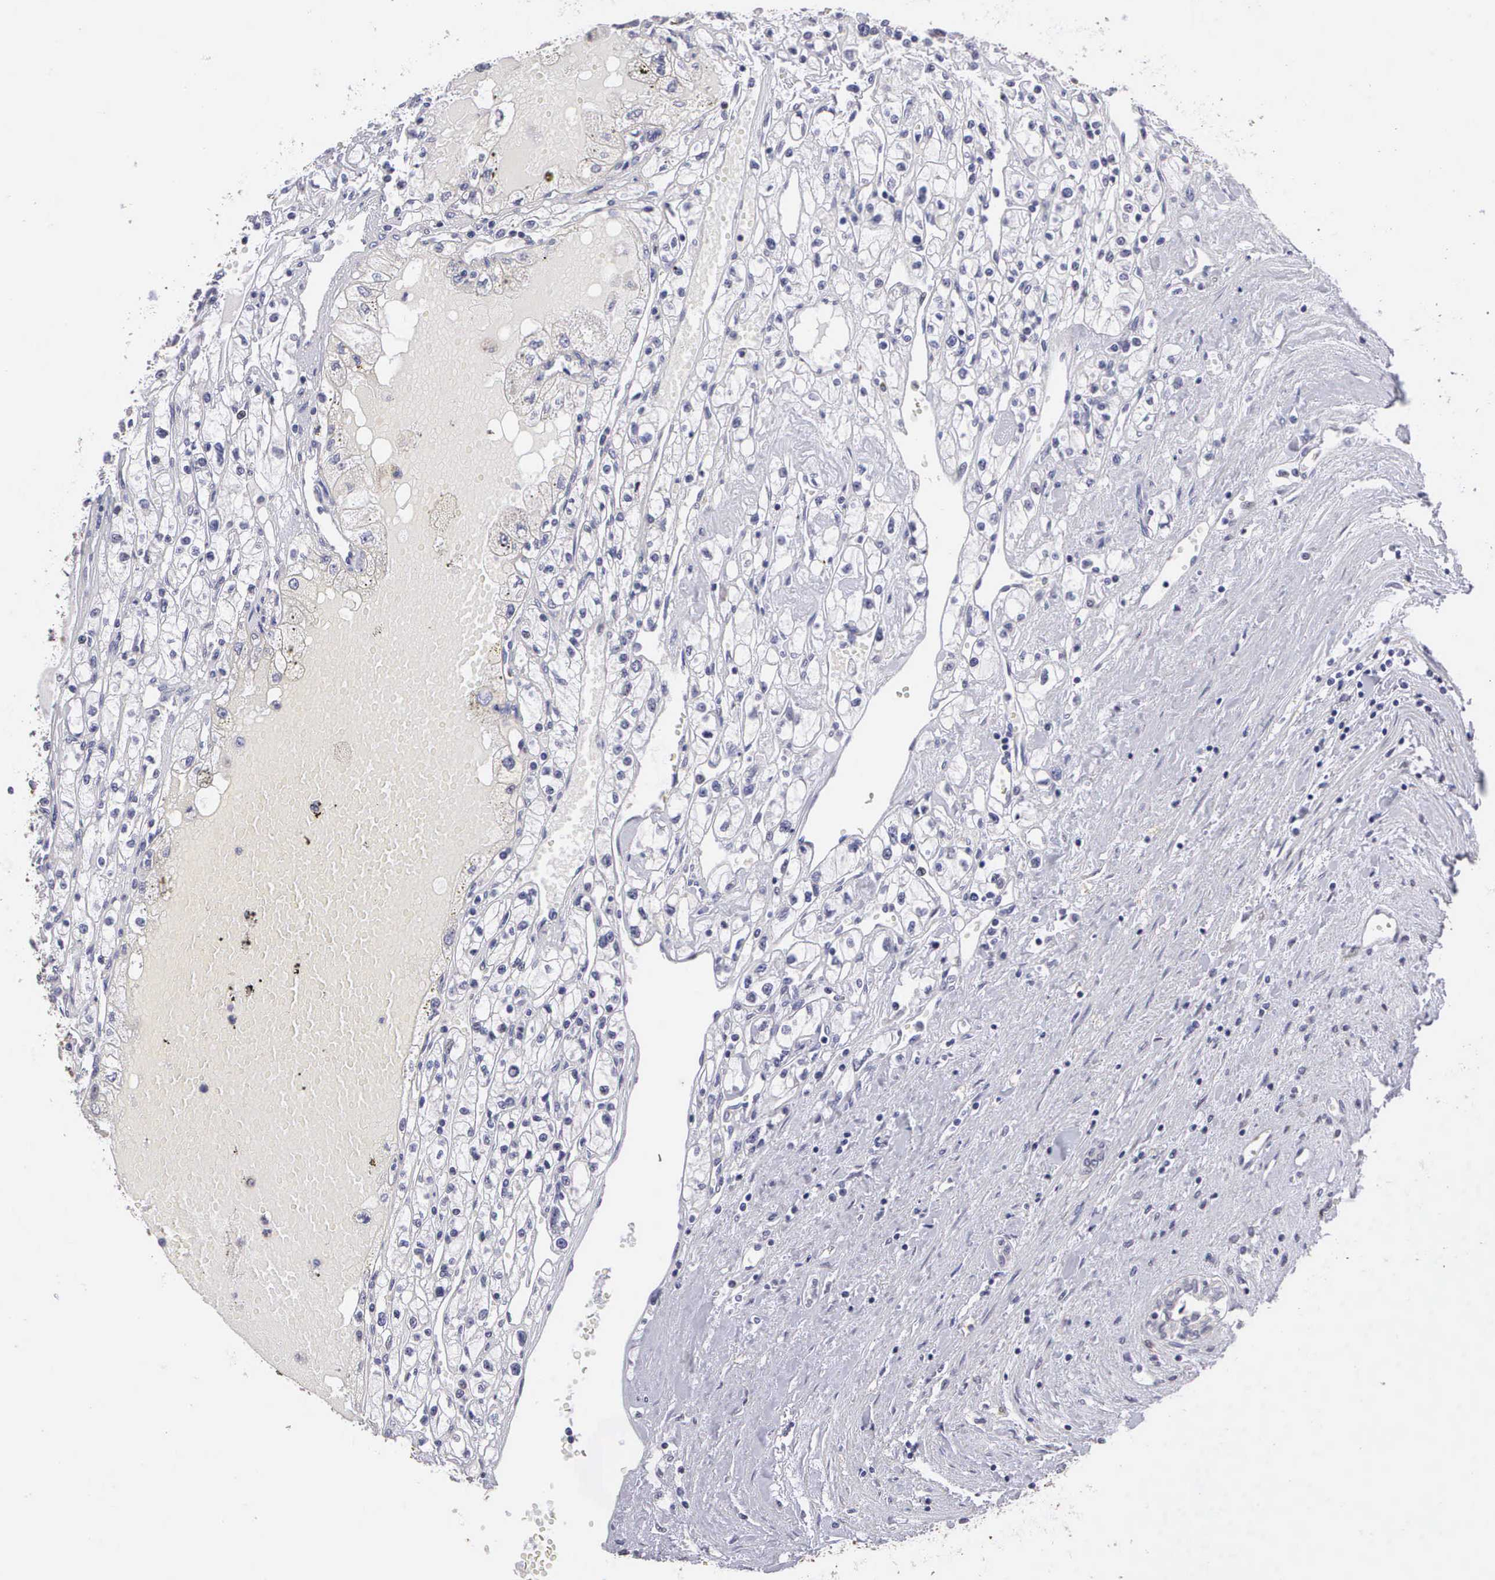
{"staining": {"intensity": "negative", "quantity": "none", "location": "none"}, "tissue": "renal cancer", "cell_type": "Tumor cells", "image_type": "cancer", "snomed": [{"axis": "morphology", "description": "Adenocarcinoma, NOS"}, {"axis": "topography", "description": "Kidney"}], "caption": "This histopathology image is of renal cancer (adenocarcinoma) stained with immunohistochemistry to label a protein in brown with the nuclei are counter-stained blue. There is no staining in tumor cells.", "gene": "GRIPAP1", "patient": {"sex": "male", "age": 56}}